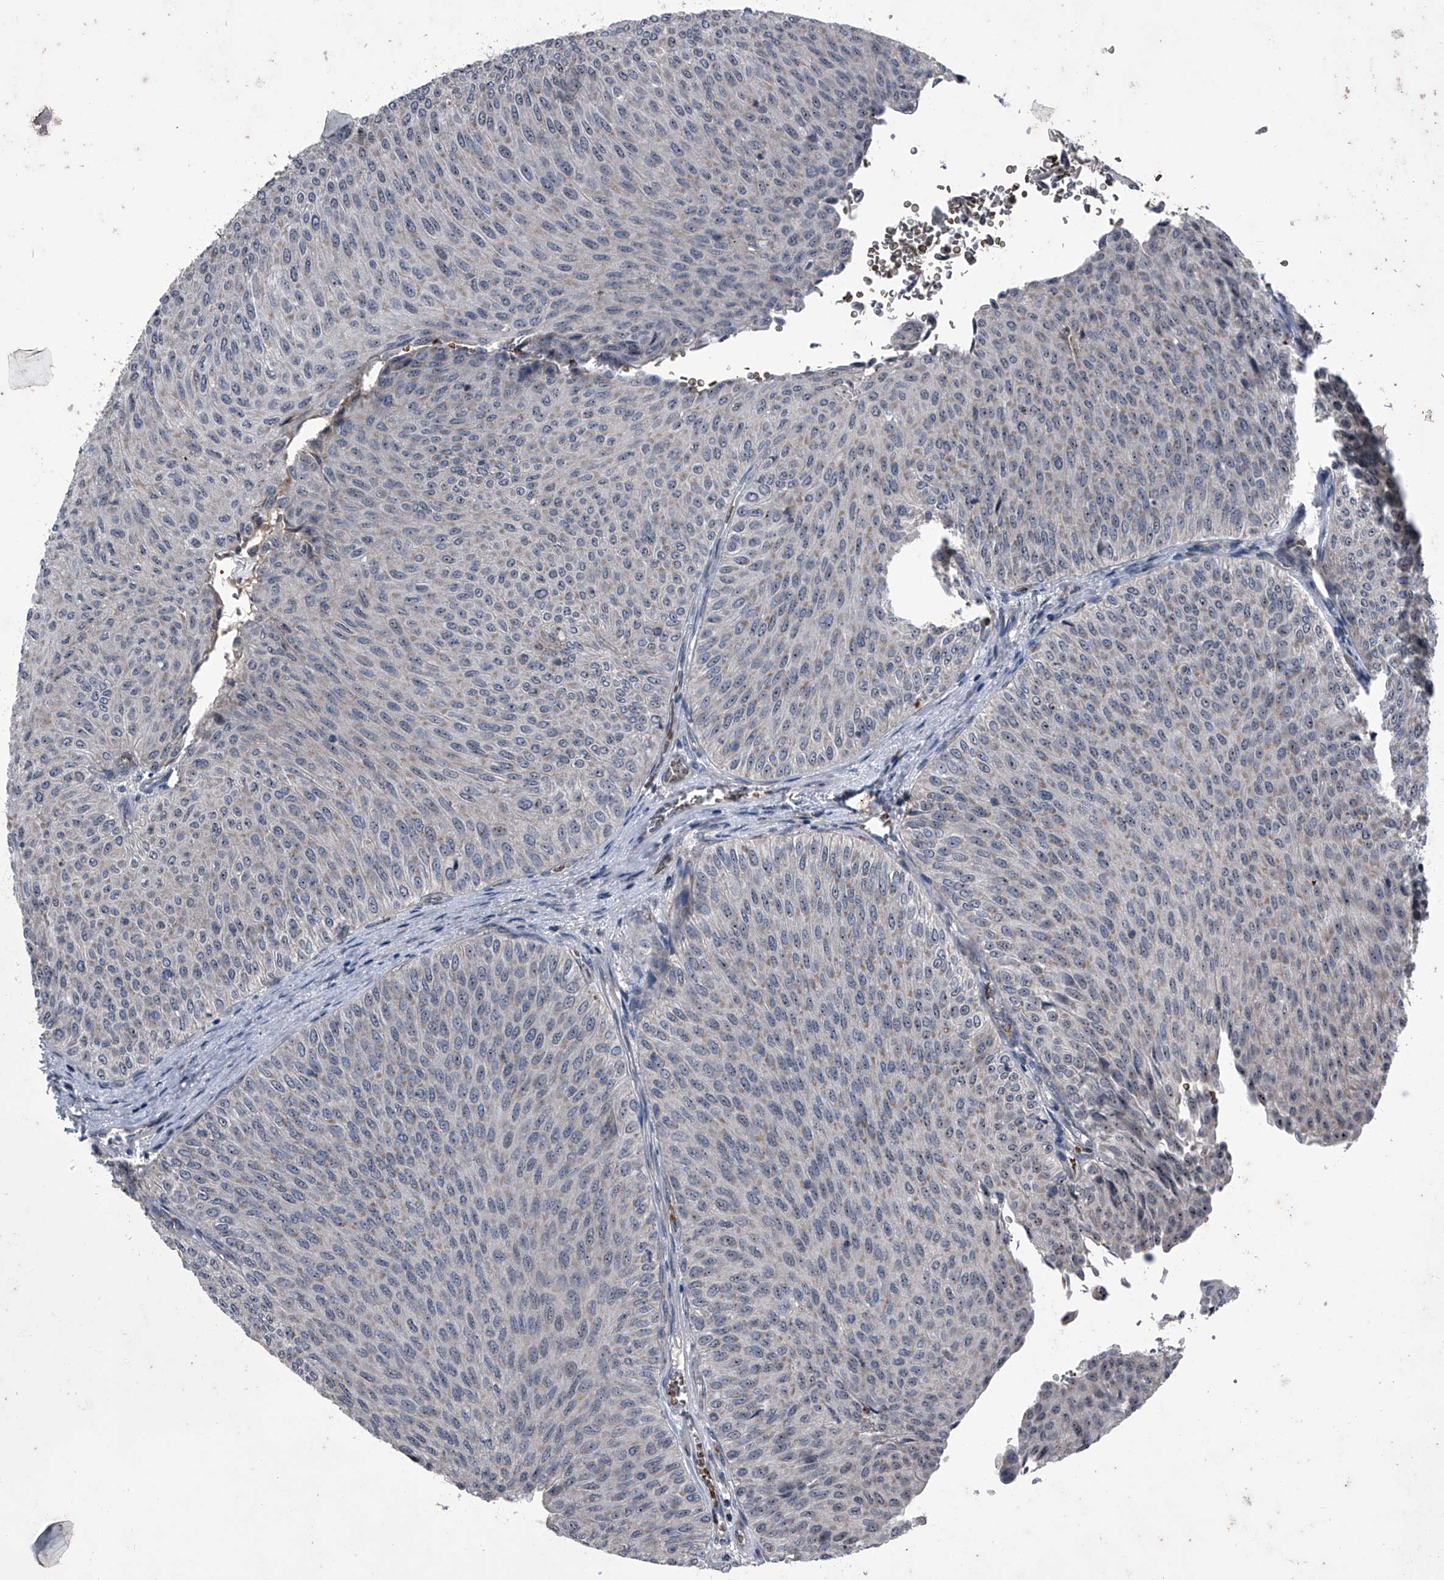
{"staining": {"intensity": "weak", "quantity": "<25%", "location": "cytoplasmic/membranous"}, "tissue": "urothelial cancer", "cell_type": "Tumor cells", "image_type": "cancer", "snomed": [{"axis": "morphology", "description": "Urothelial carcinoma, Low grade"}, {"axis": "topography", "description": "Urinary bladder"}], "caption": "Urothelial cancer was stained to show a protein in brown. There is no significant expression in tumor cells. (Stains: DAB (3,3'-diaminobenzidine) immunohistochemistry with hematoxylin counter stain, Microscopy: brightfield microscopy at high magnification).", "gene": "CEP85L", "patient": {"sex": "male", "age": 78}}